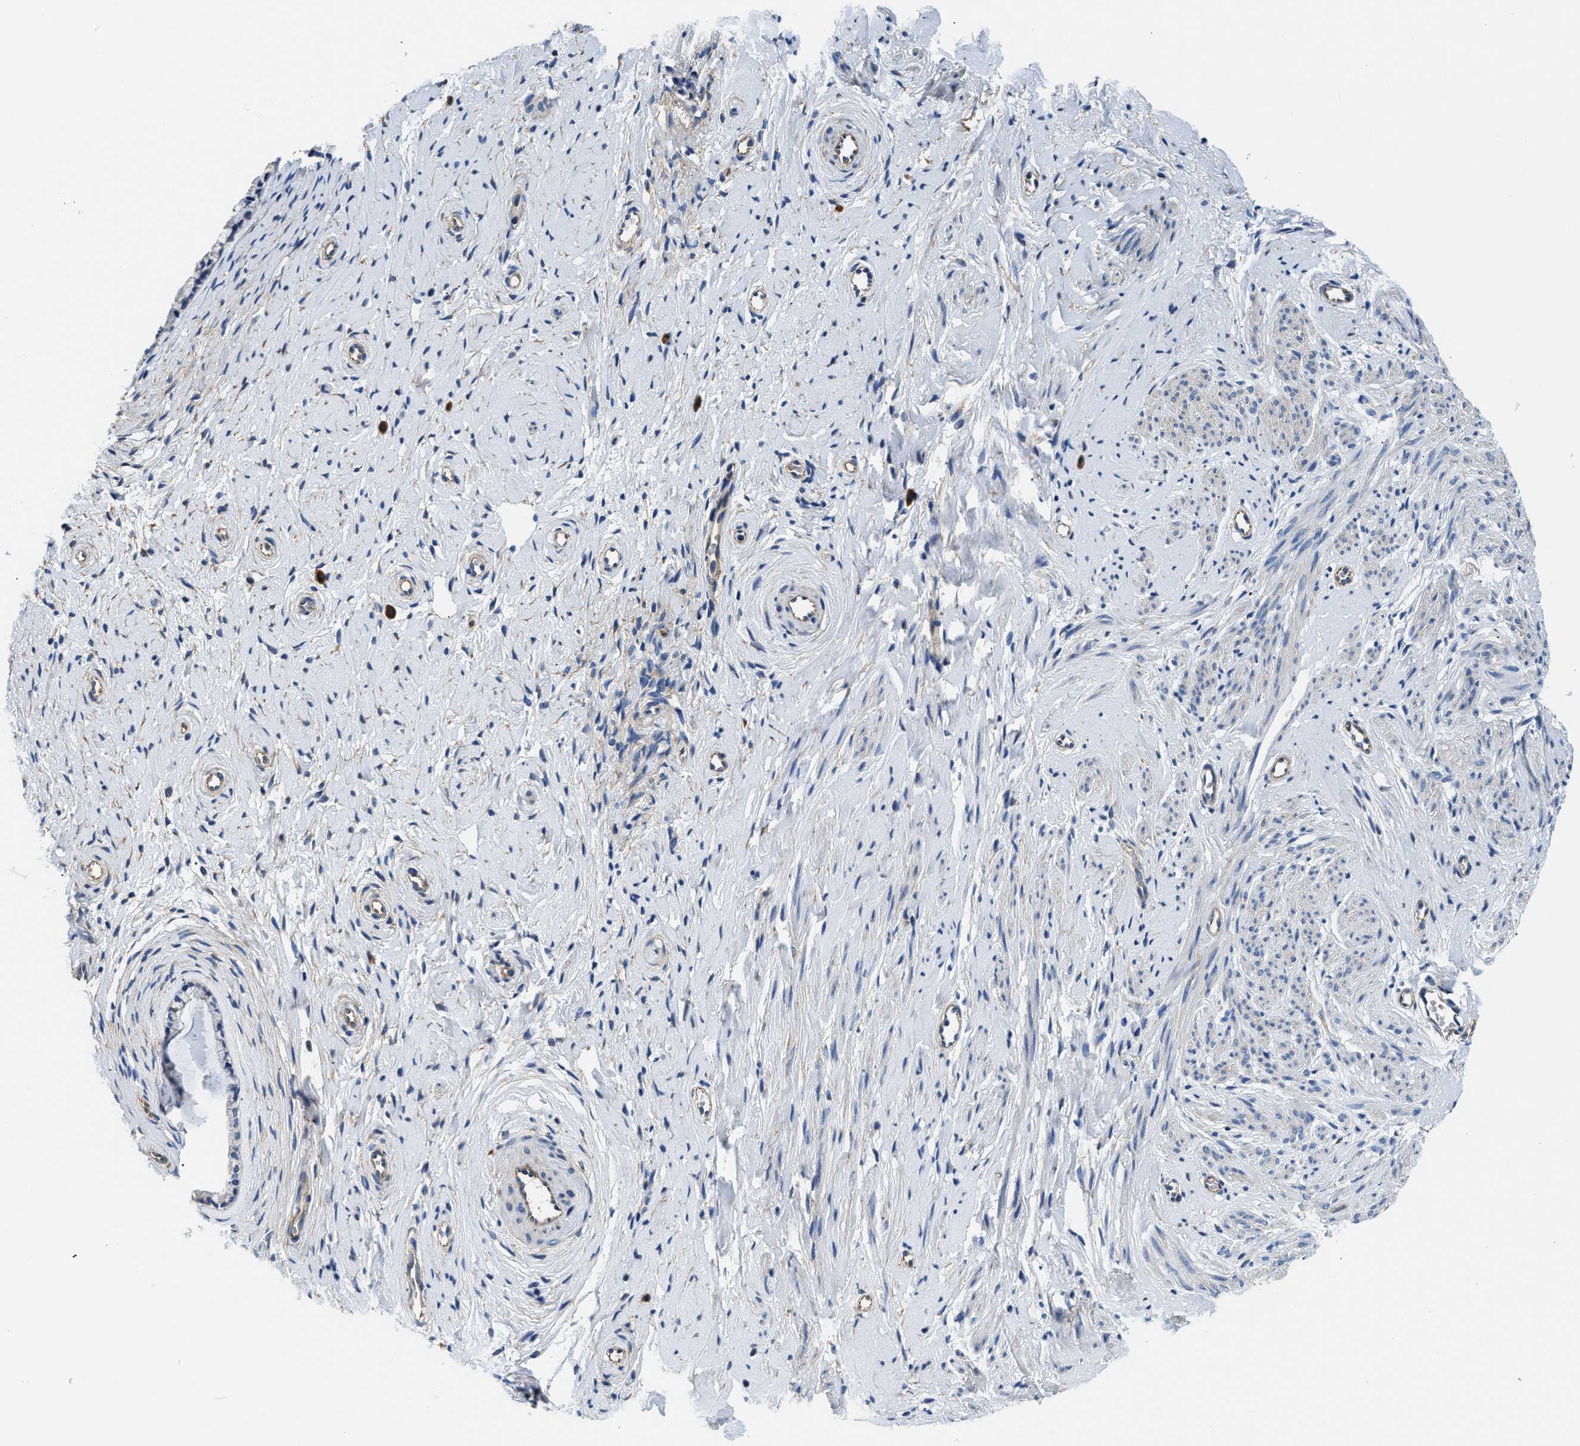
{"staining": {"intensity": "moderate", "quantity": "25%-75%", "location": "cytoplasmic/membranous"}, "tissue": "cervix", "cell_type": "Glandular cells", "image_type": "normal", "snomed": [{"axis": "morphology", "description": "Normal tissue, NOS"}, {"axis": "topography", "description": "Cervix"}], "caption": "Protein expression by IHC demonstrates moderate cytoplasmic/membranous positivity in about 25%-75% of glandular cells in benign cervix.", "gene": "CSDE1", "patient": {"sex": "female", "age": 72}}